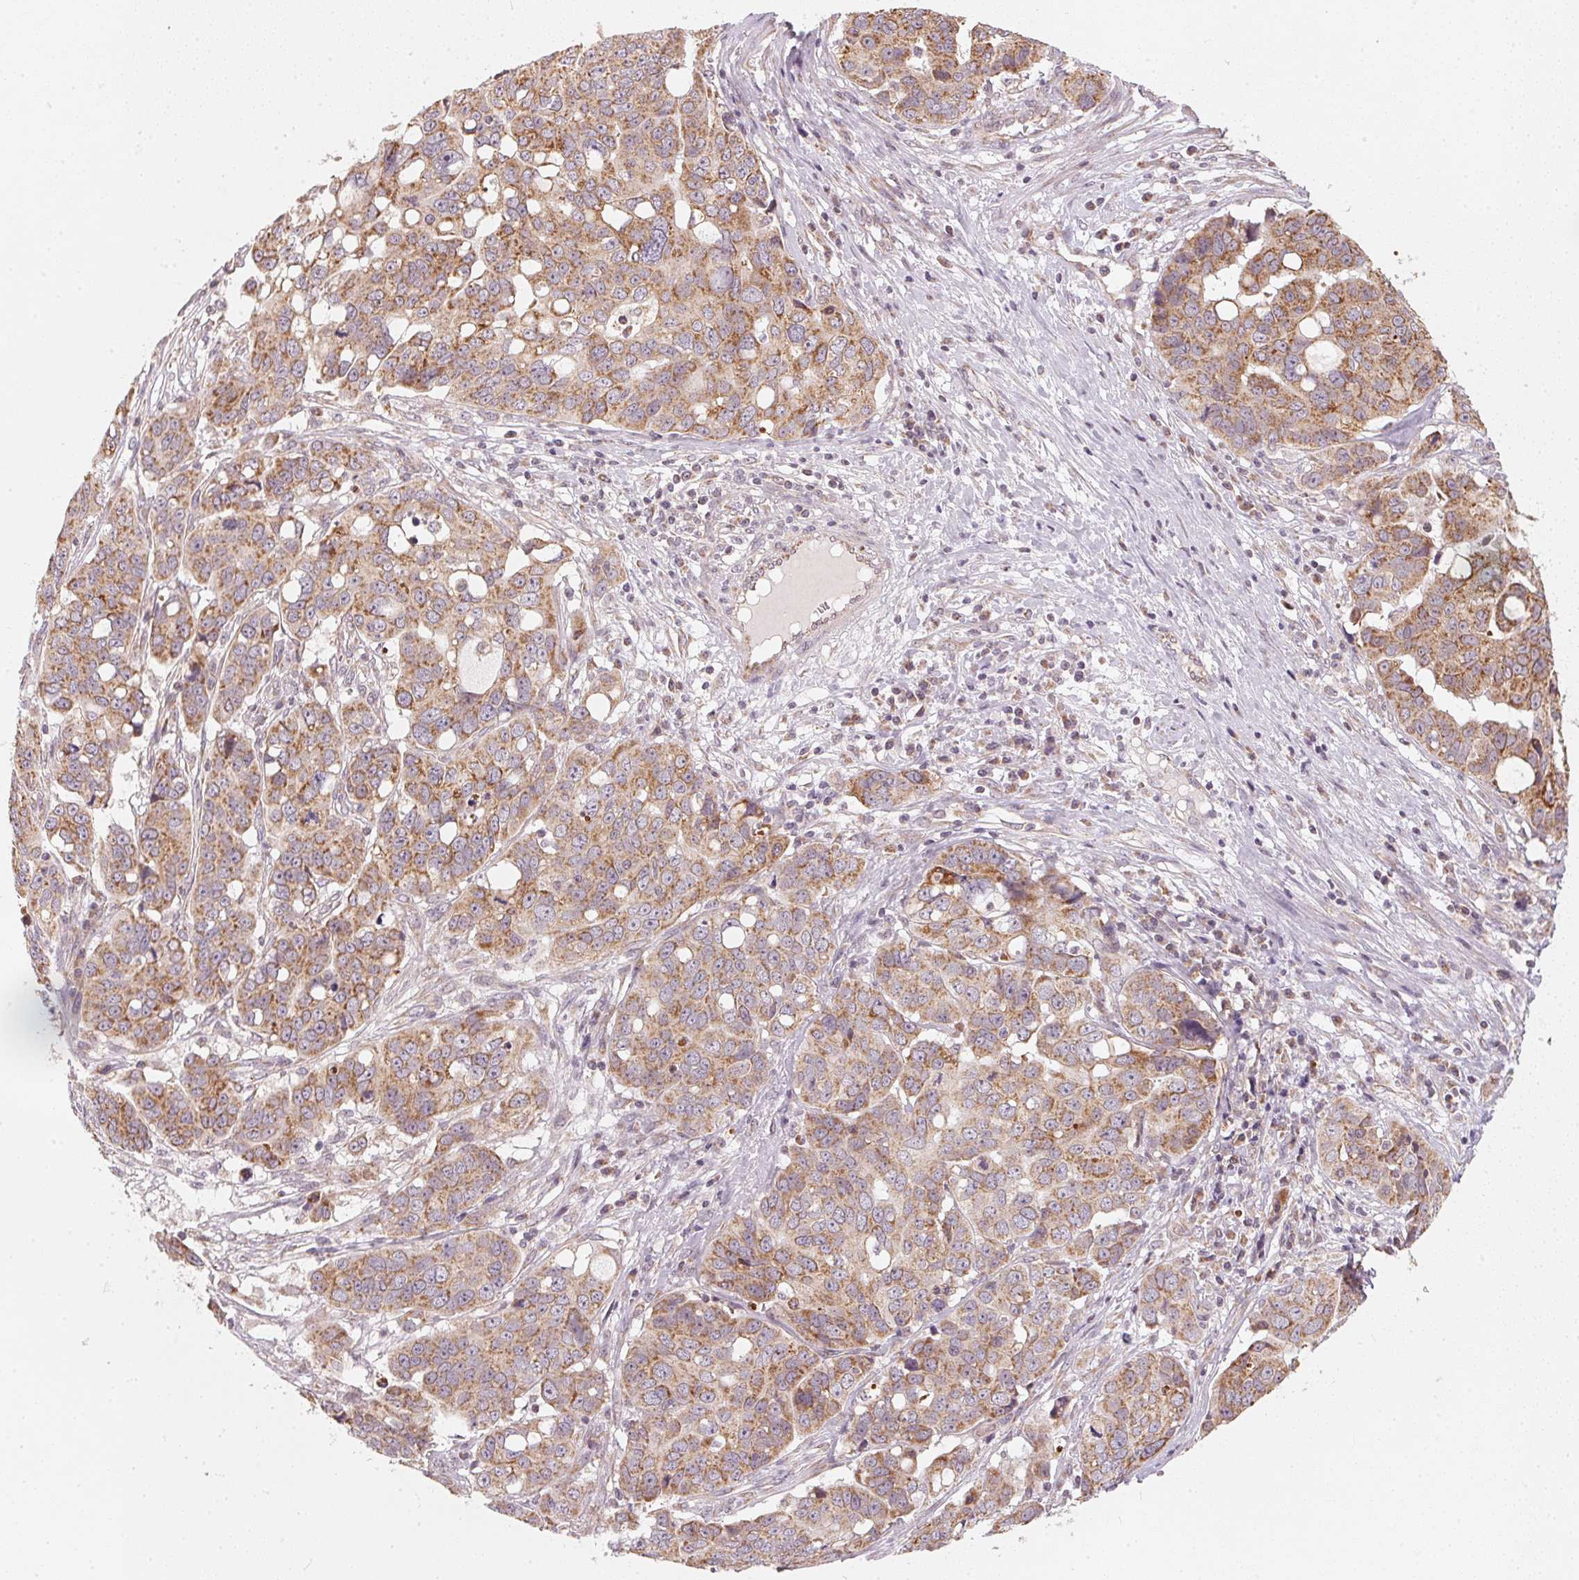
{"staining": {"intensity": "moderate", "quantity": ">75%", "location": "cytoplasmic/membranous"}, "tissue": "ovarian cancer", "cell_type": "Tumor cells", "image_type": "cancer", "snomed": [{"axis": "morphology", "description": "Carcinoma, endometroid"}, {"axis": "topography", "description": "Ovary"}], "caption": "Ovarian endometroid carcinoma stained with immunohistochemistry (IHC) displays moderate cytoplasmic/membranous expression in about >75% of tumor cells. (Stains: DAB in brown, nuclei in blue, Microscopy: brightfield microscopy at high magnification).", "gene": "MATCAP1", "patient": {"sex": "female", "age": 78}}